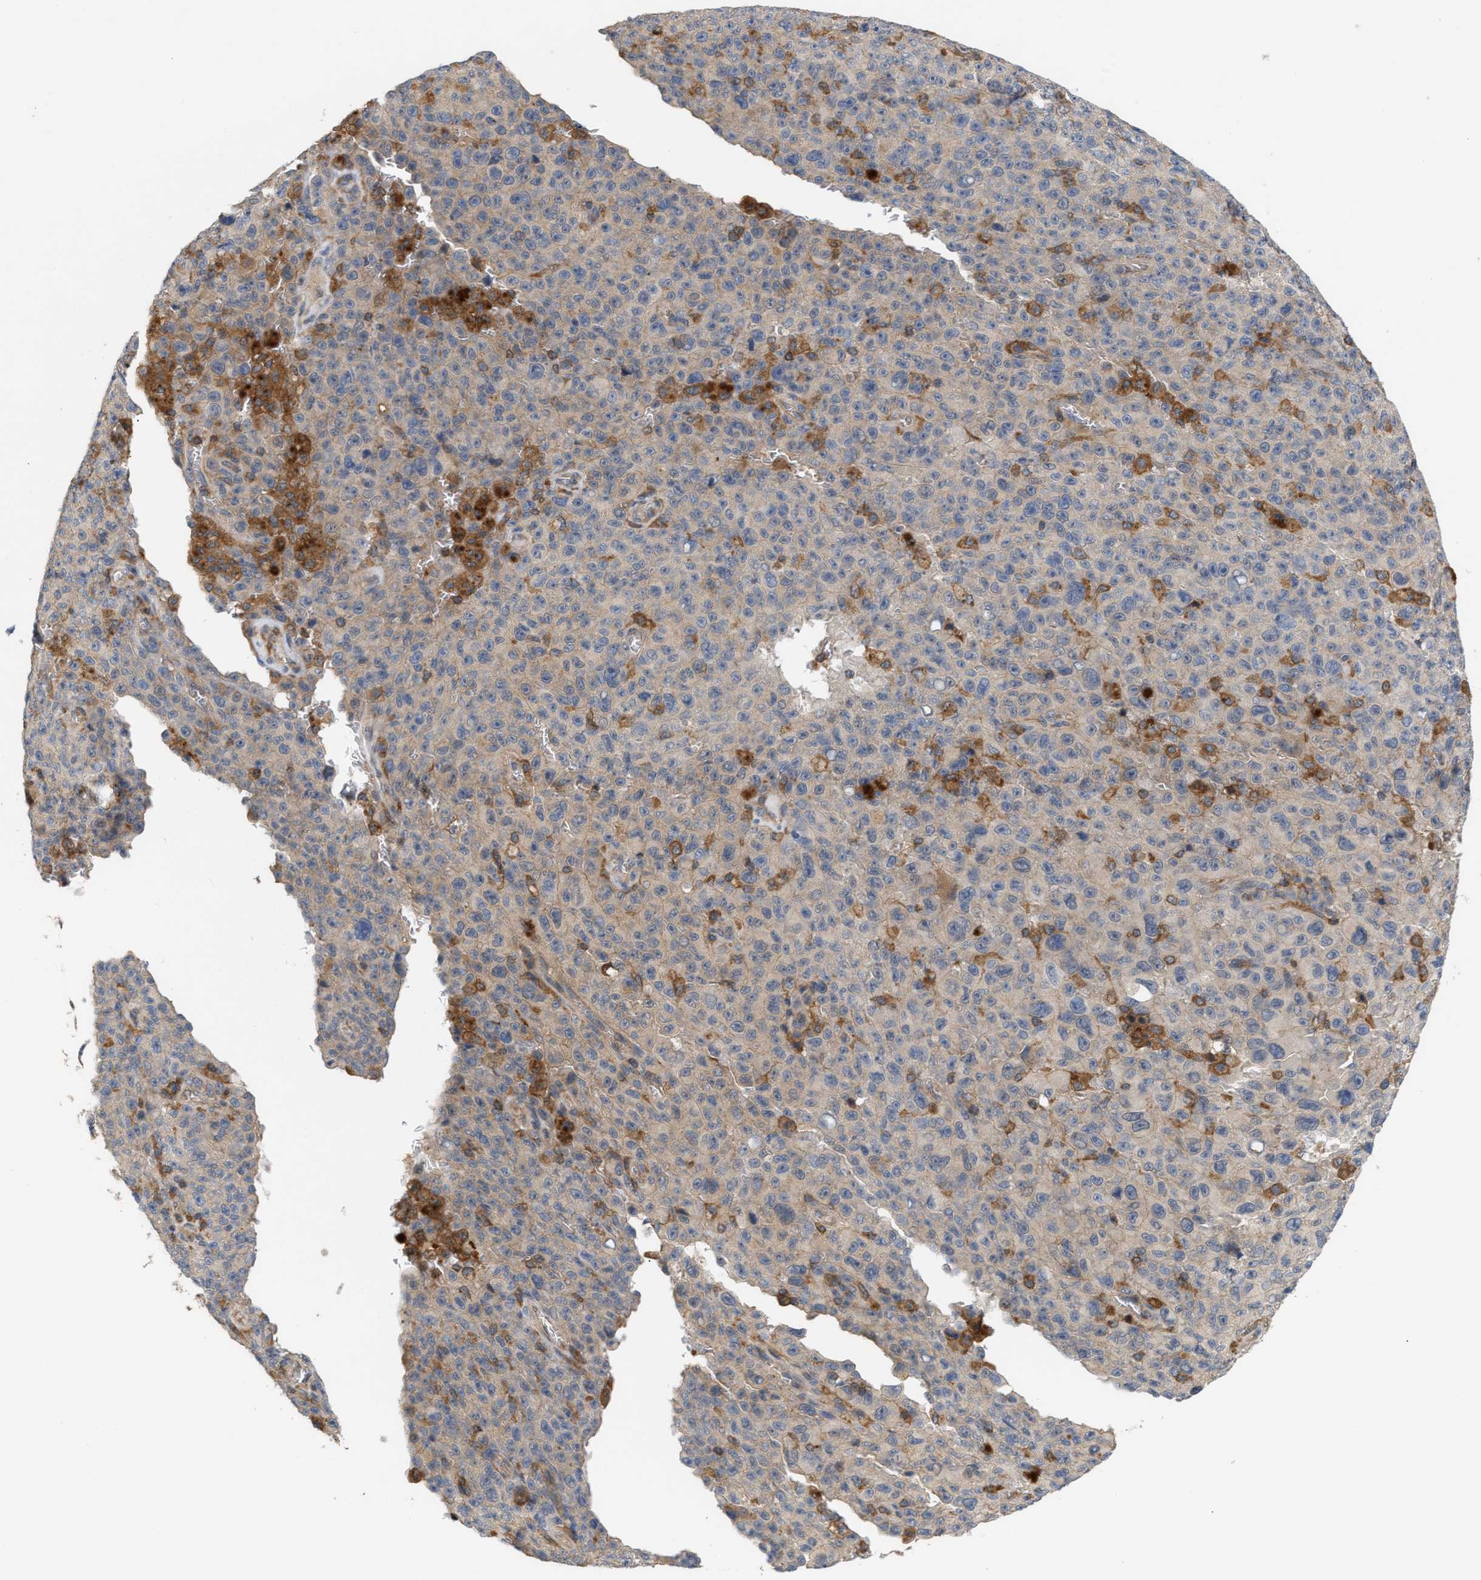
{"staining": {"intensity": "weak", "quantity": ">75%", "location": "cytoplasmic/membranous"}, "tissue": "melanoma", "cell_type": "Tumor cells", "image_type": "cancer", "snomed": [{"axis": "morphology", "description": "Malignant melanoma, NOS"}, {"axis": "topography", "description": "Skin"}], "caption": "Human malignant melanoma stained with a protein marker demonstrates weak staining in tumor cells.", "gene": "DBNL", "patient": {"sex": "female", "age": 82}}